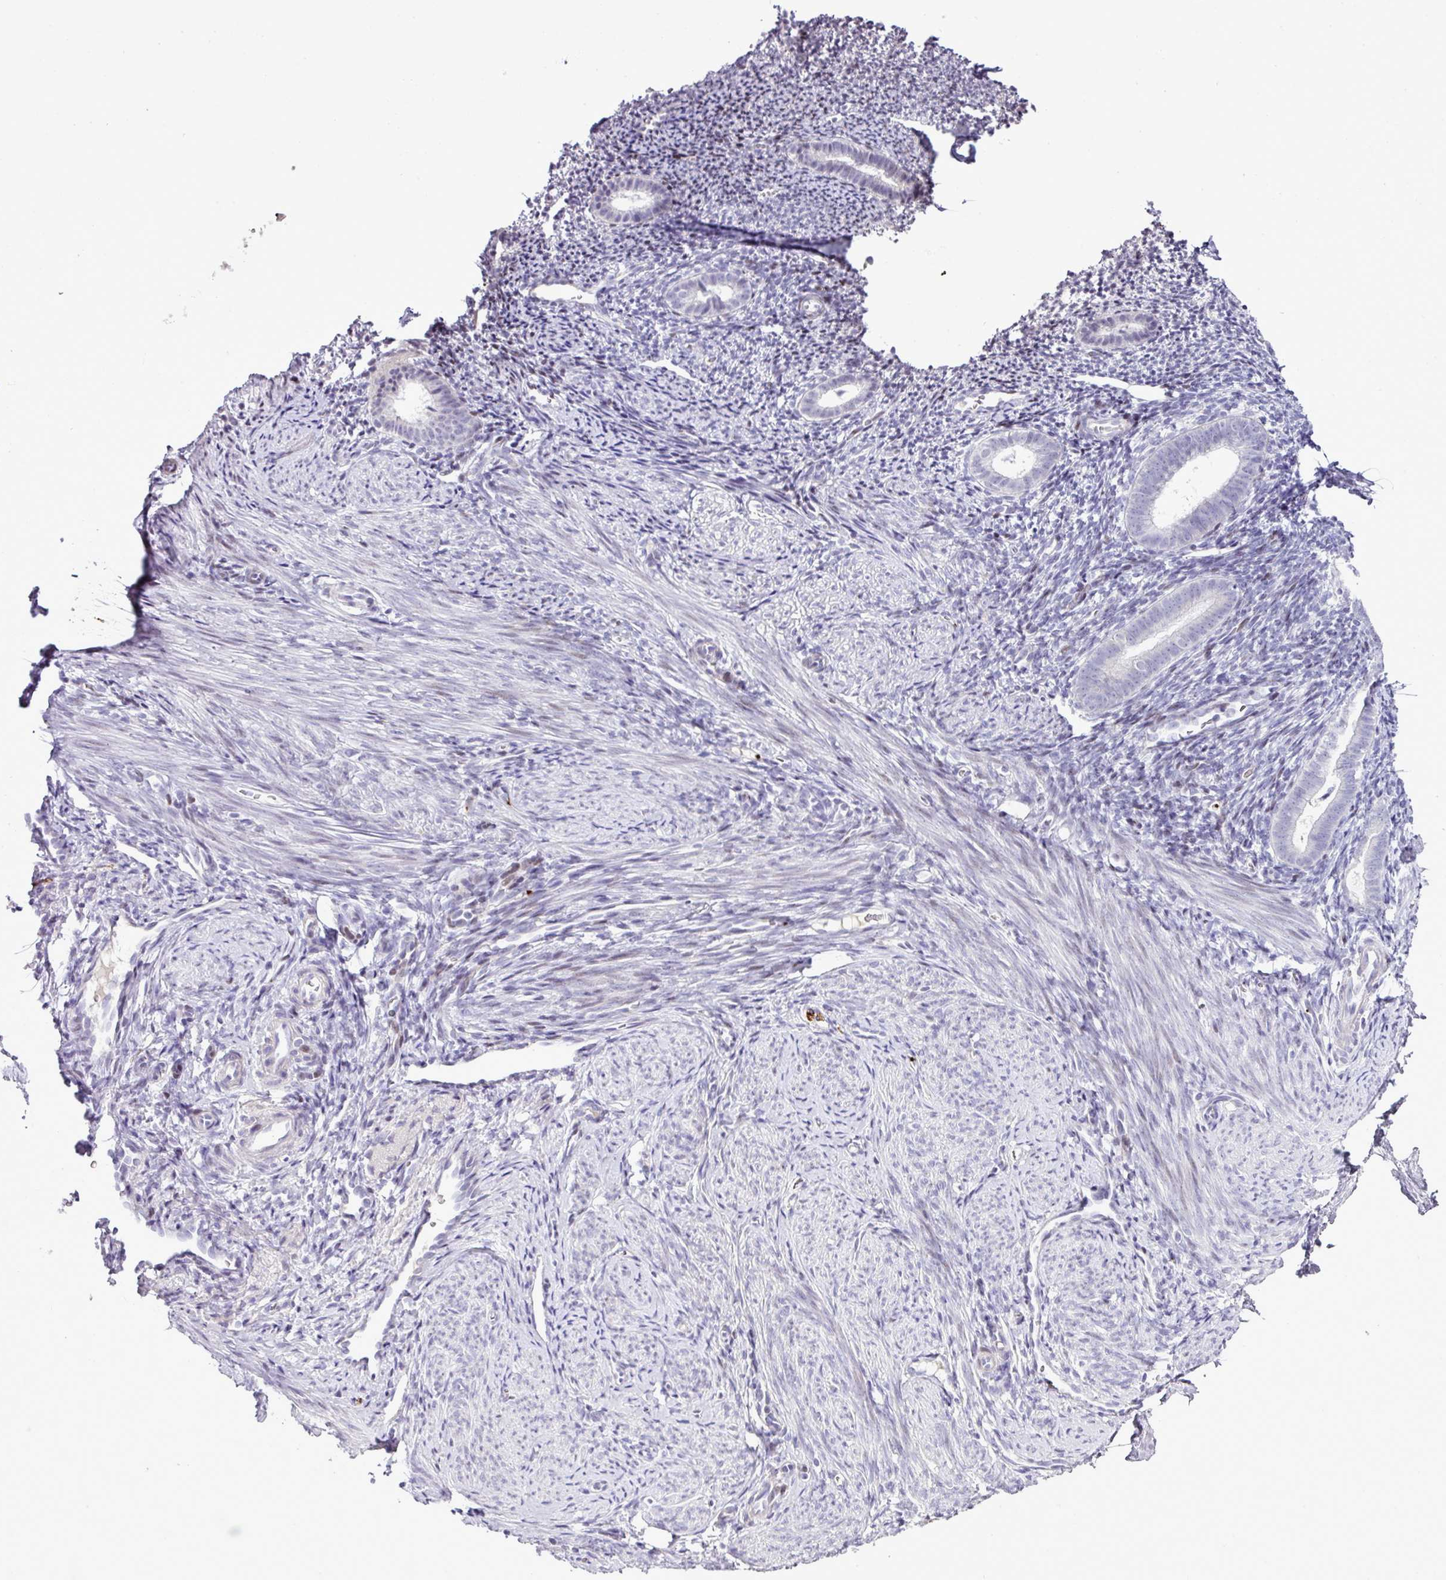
{"staining": {"intensity": "negative", "quantity": "none", "location": "none"}, "tissue": "endometrium", "cell_type": "Cells in endometrial stroma", "image_type": "normal", "snomed": [{"axis": "morphology", "description": "Normal tissue, NOS"}, {"axis": "topography", "description": "Endometrium"}], "caption": "The image exhibits no significant expression in cells in endometrial stroma of endometrium. (DAB IHC, high magnification).", "gene": "CMTM5", "patient": {"sex": "female", "age": 39}}